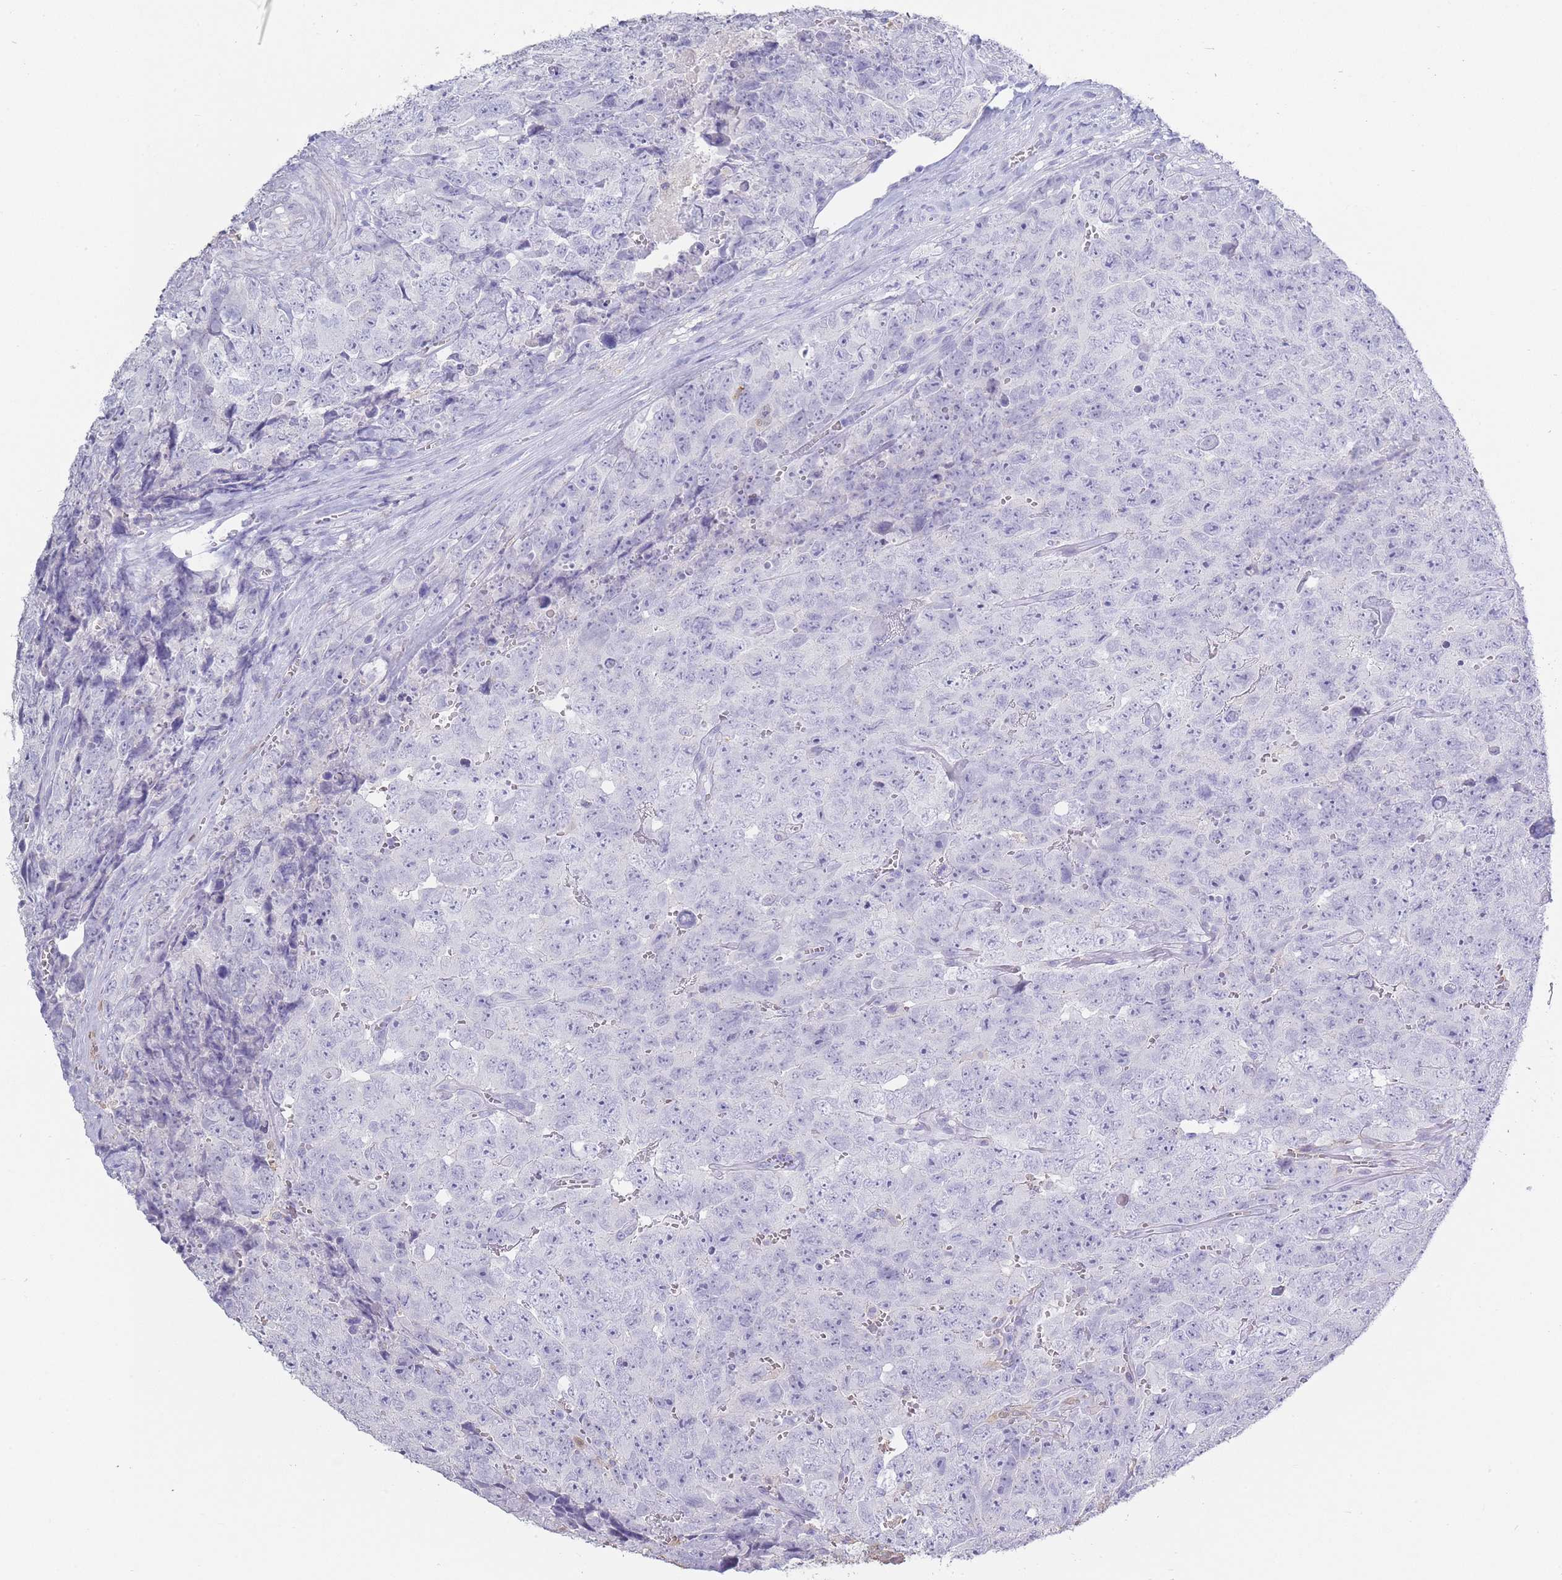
{"staining": {"intensity": "negative", "quantity": "none", "location": "none"}, "tissue": "testis cancer", "cell_type": "Tumor cells", "image_type": "cancer", "snomed": [{"axis": "morphology", "description": "Seminoma, NOS"}, {"axis": "morphology", "description": "Teratoma, malignant, NOS"}, {"axis": "topography", "description": "Testis"}], "caption": "A photomicrograph of testis teratoma (malignant) stained for a protein reveals no brown staining in tumor cells. Nuclei are stained in blue.", "gene": "CD37", "patient": {"sex": "male", "age": 34}}